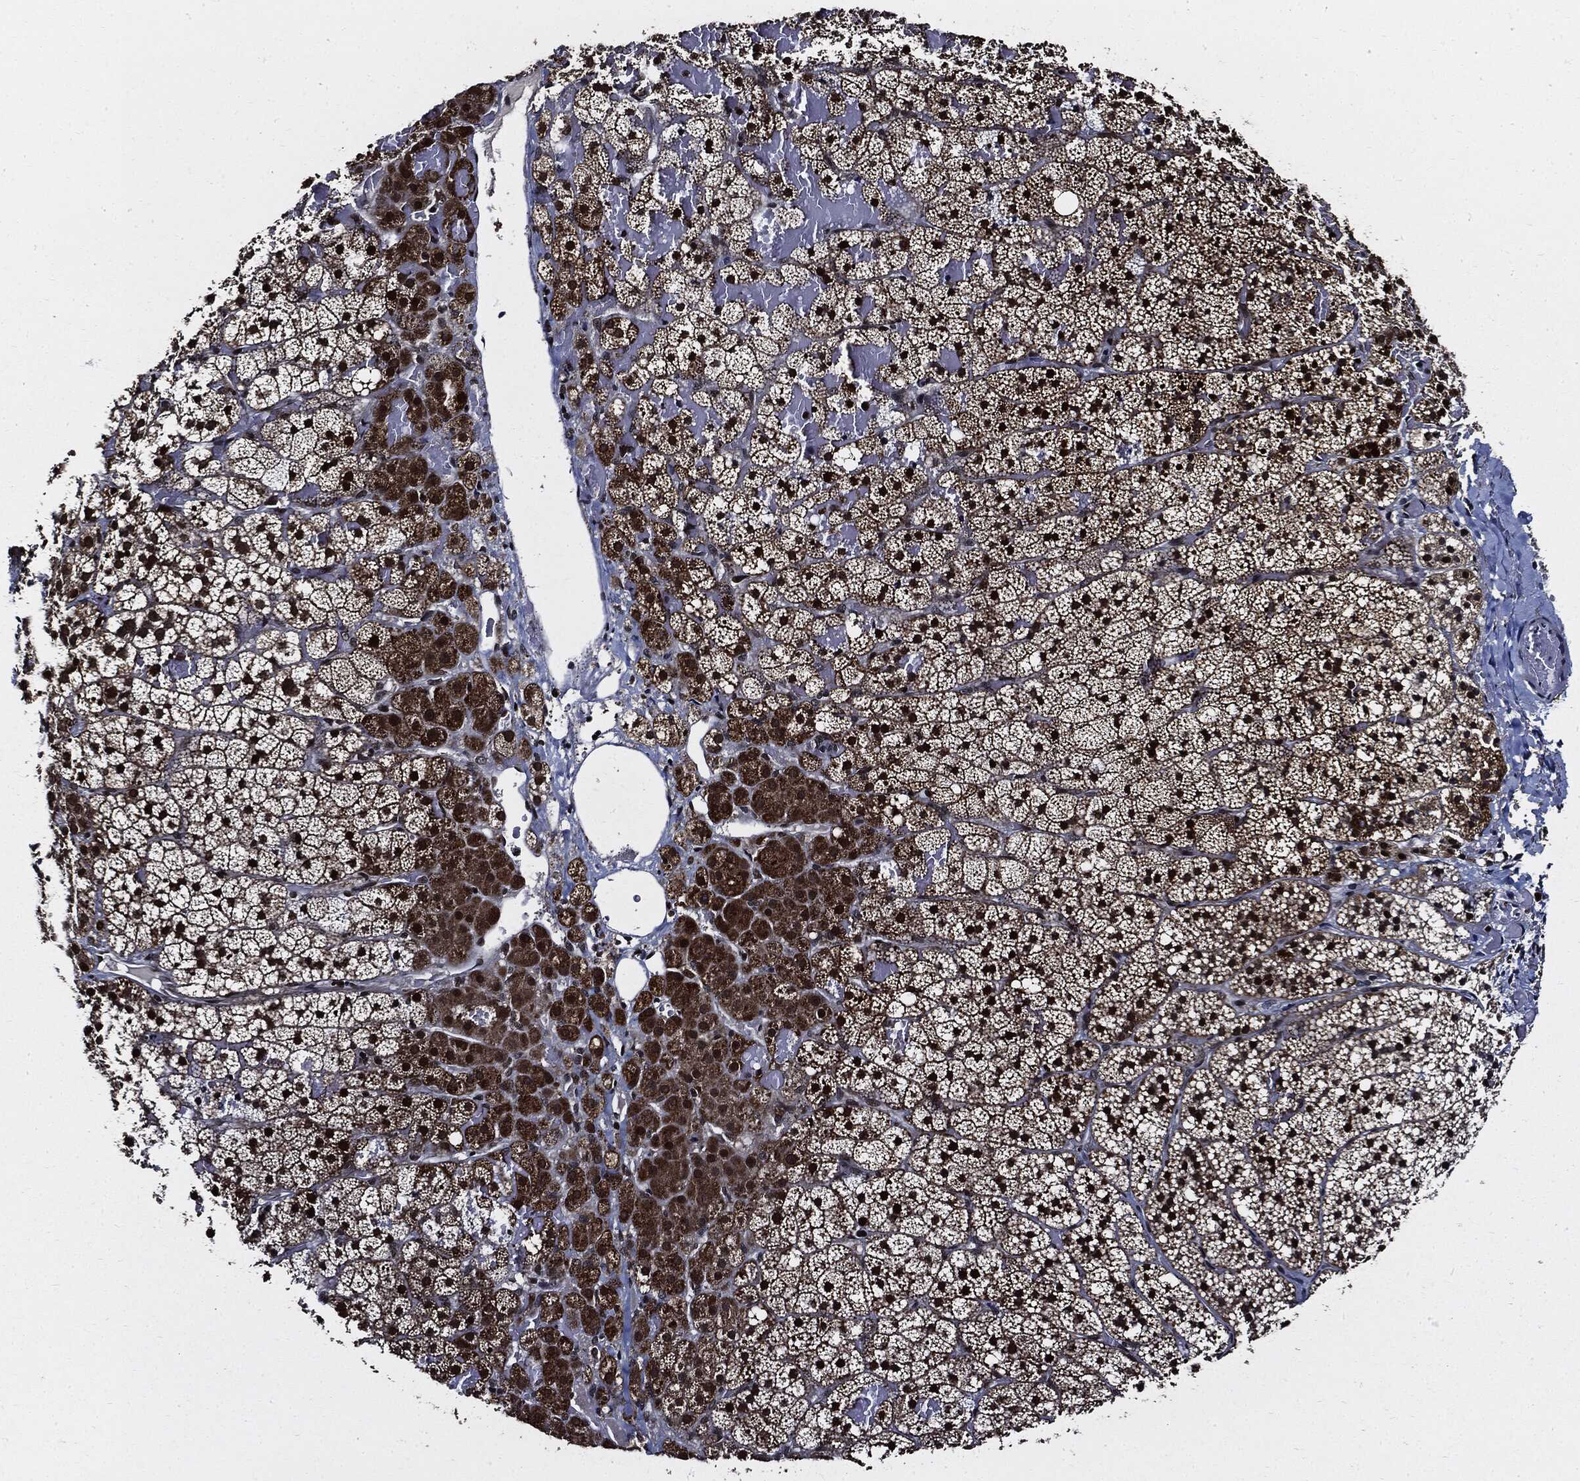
{"staining": {"intensity": "strong", "quantity": "25%-75%", "location": "cytoplasmic/membranous,nuclear"}, "tissue": "adrenal gland", "cell_type": "Glandular cells", "image_type": "normal", "snomed": [{"axis": "morphology", "description": "Normal tissue, NOS"}, {"axis": "topography", "description": "Adrenal gland"}], "caption": "Normal adrenal gland demonstrates strong cytoplasmic/membranous,nuclear staining in approximately 25%-75% of glandular cells, visualized by immunohistochemistry. (DAB (3,3'-diaminobenzidine) = brown stain, brightfield microscopy at high magnification).", "gene": "SUGT1", "patient": {"sex": "male", "age": 53}}